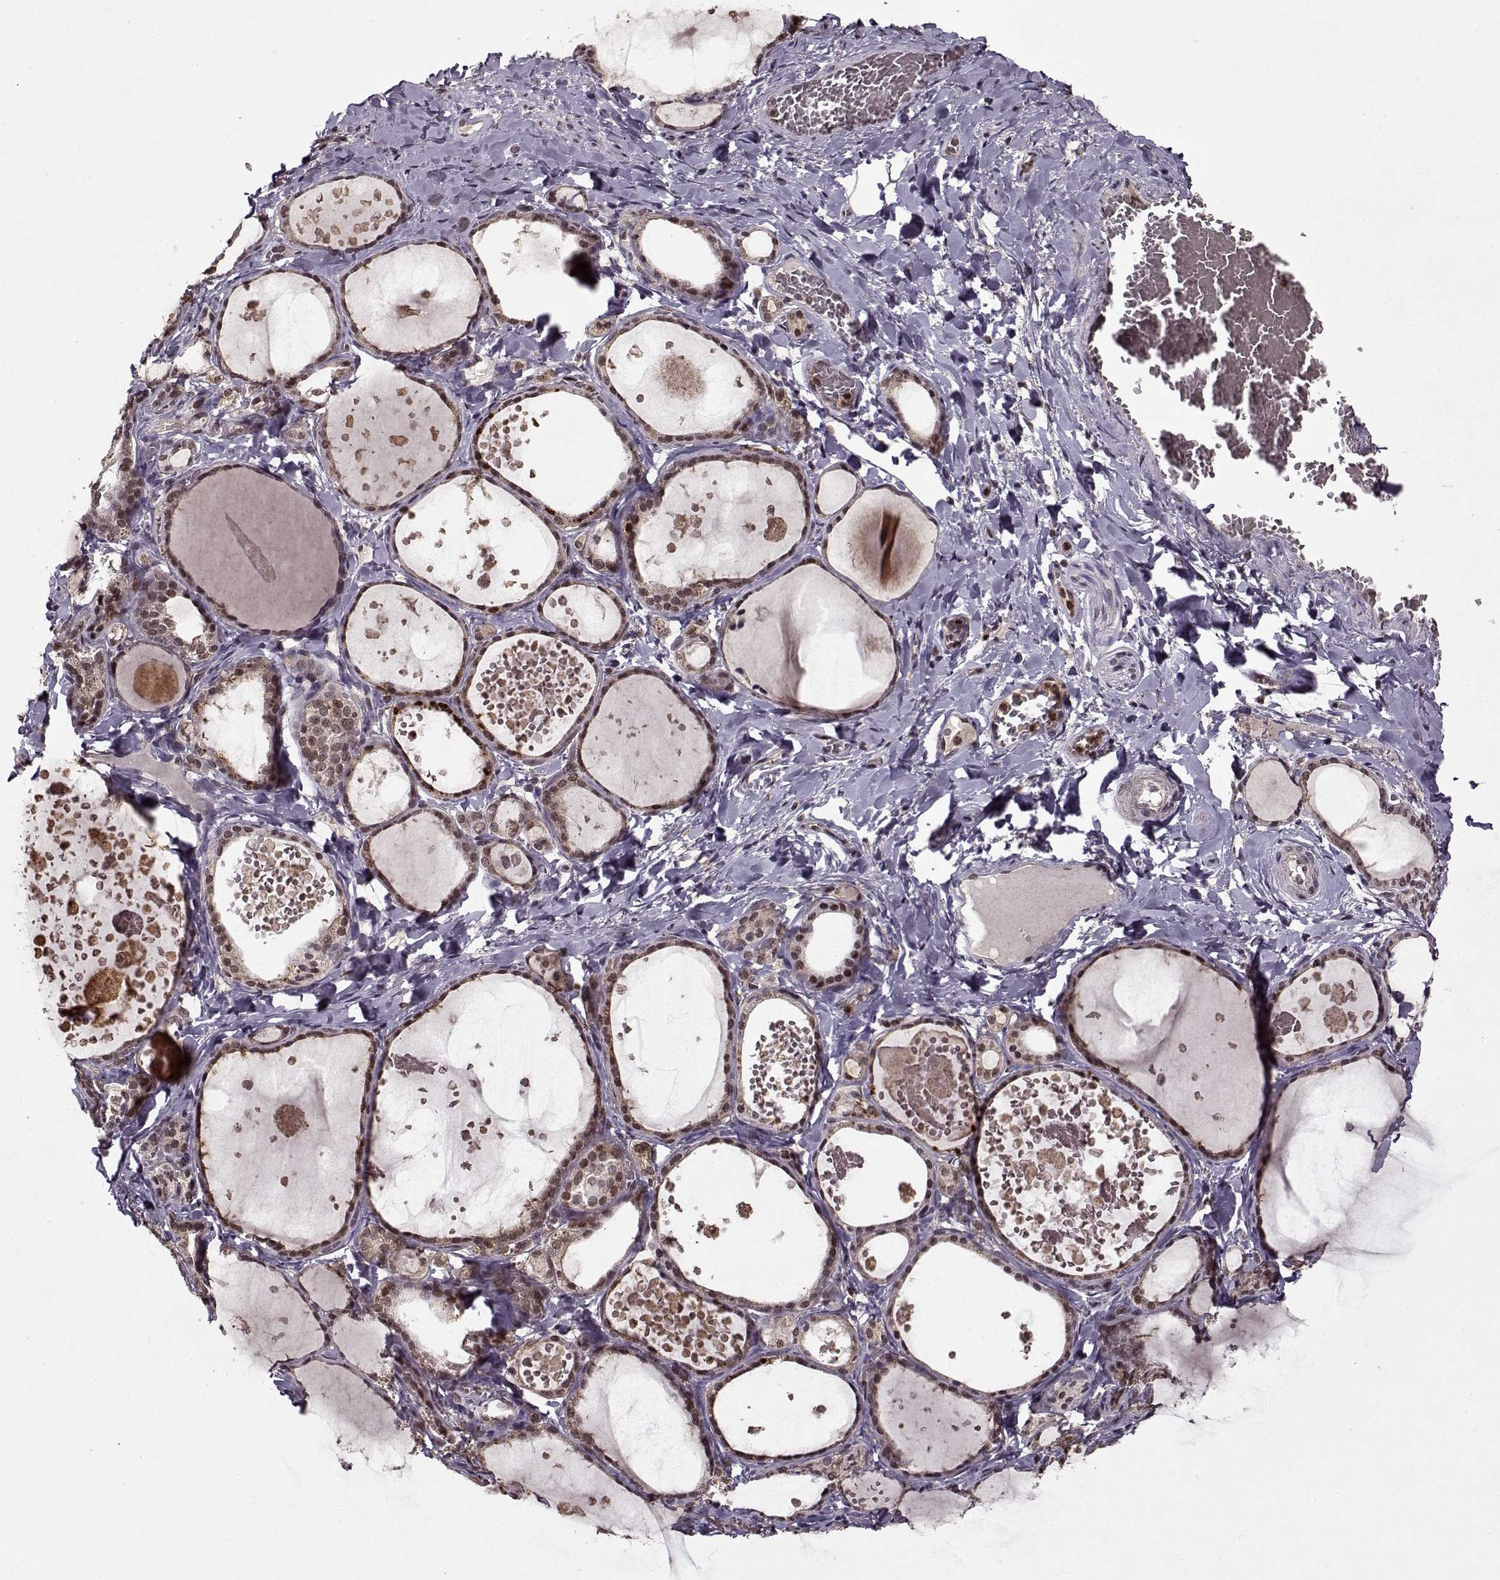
{"staining": {"intensity": "weak", "quantity": ">75%", "location": "cytoplasmic/membranous,nuclear"}, "tissue": "thyroid gland", "cell_type": "Glandular cells", "image_type": "normal", "snomed": [{"axis": "morphology", "description": "Normal tissue, NOS"}, {"axis": "topography", "description": "Thyroid gland"}], "caption": "Immunohistochemical staining of unremarkable thyroid gland displays >75% levels of weak cytoplasmic/membranous,nuclear protein staining in about >75% of glandular cells.", "gene": "PSMA7", "patient": {"sex": "female", "age": 56}}